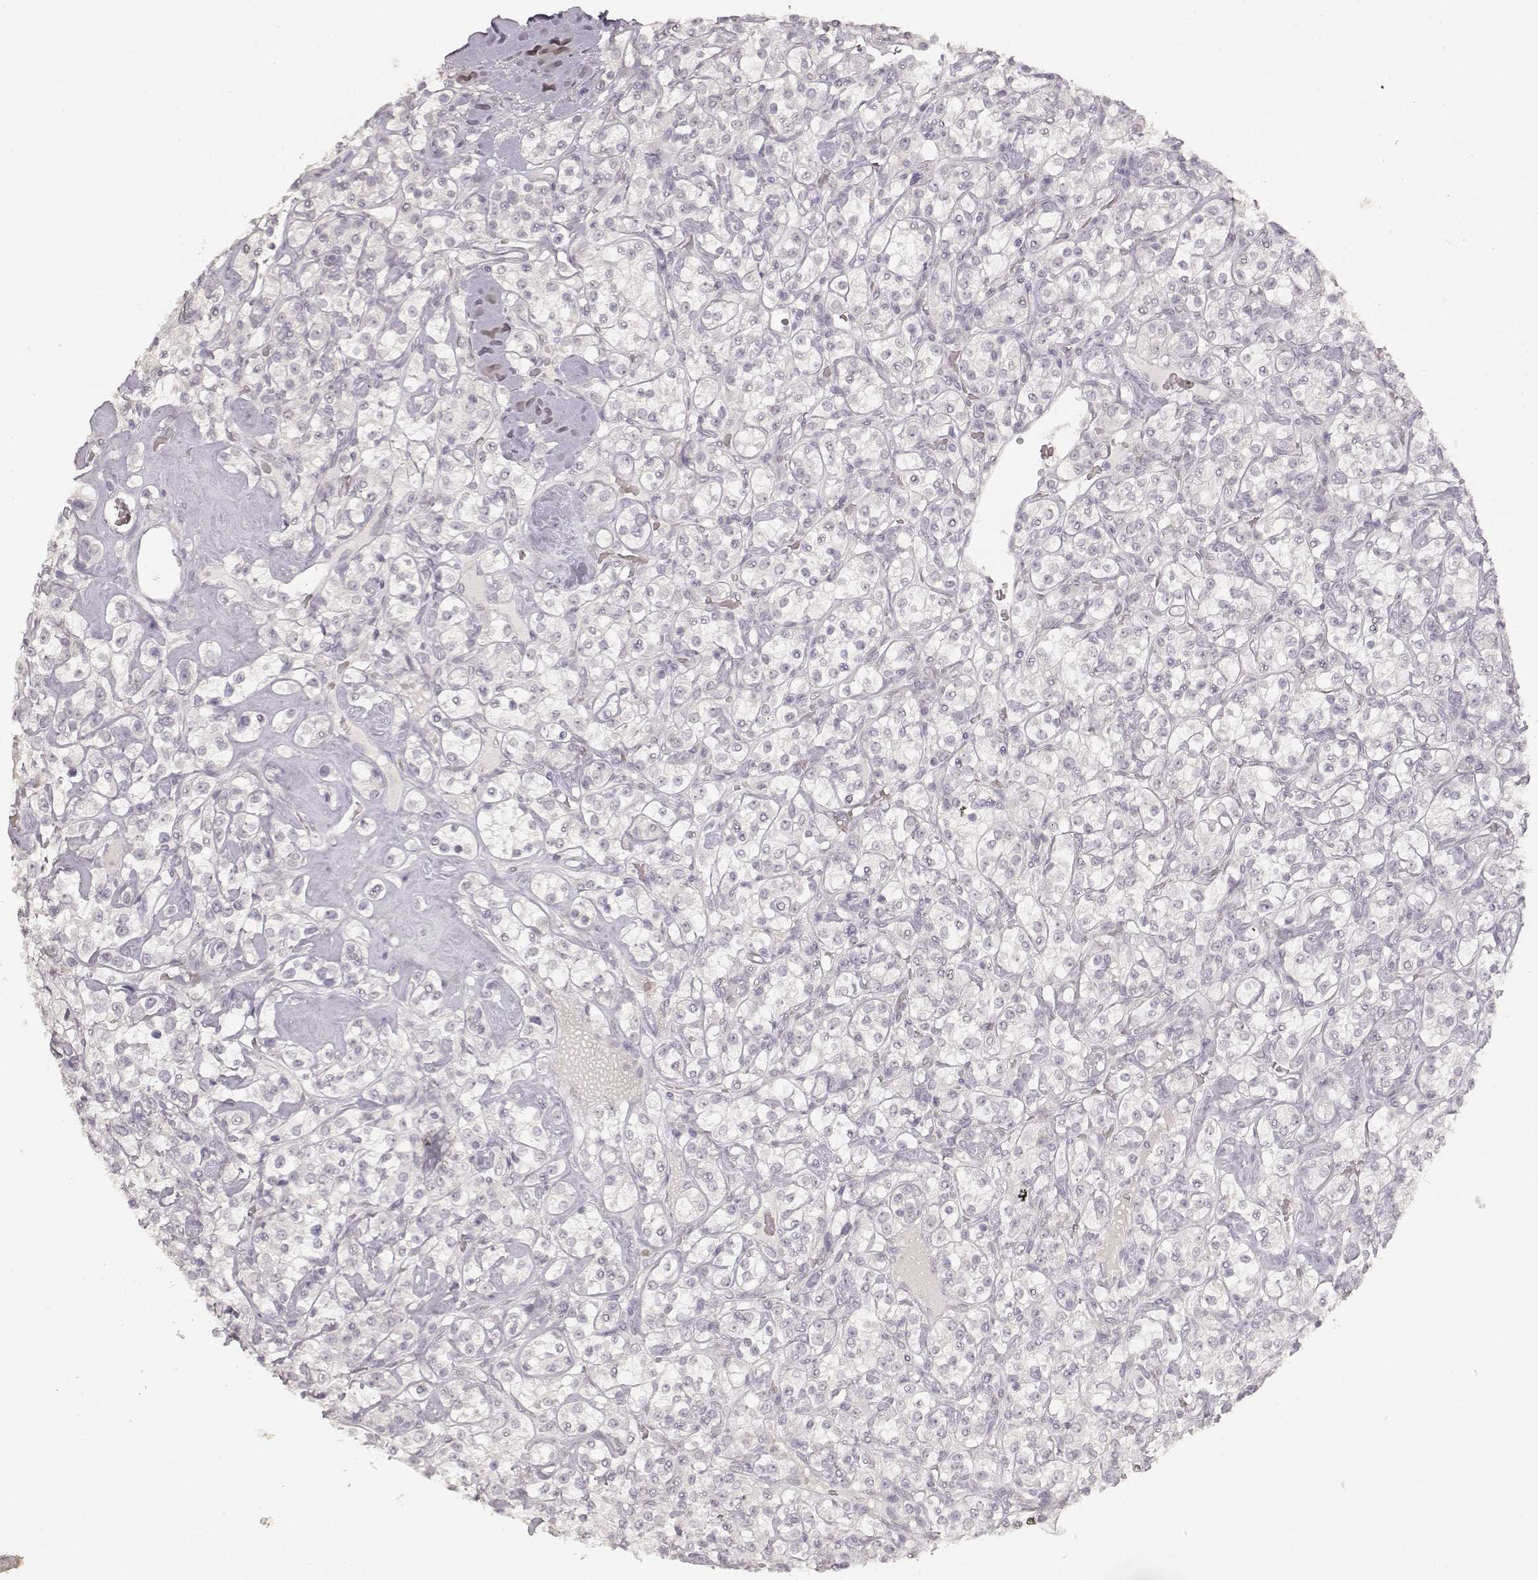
{"staining": {"intensity": "negative", "quantity": "none", "location": "none"}, "tissue": "renal cancer", "cell_type": "Tumor cells", "image_type": "cancer", "snomed": [{"axis": "morphology", "description": "Adenocarcinoma, NOS"}, {"axis": "topography", "description": "Kidney"}], "caption": "This is a photomicrograph of IHC staining of adenocarcinoma (renal), which shows no expression in tumor cells.", "gene": "LAMC2", "patient": {"sex": "male", "age": 77}}